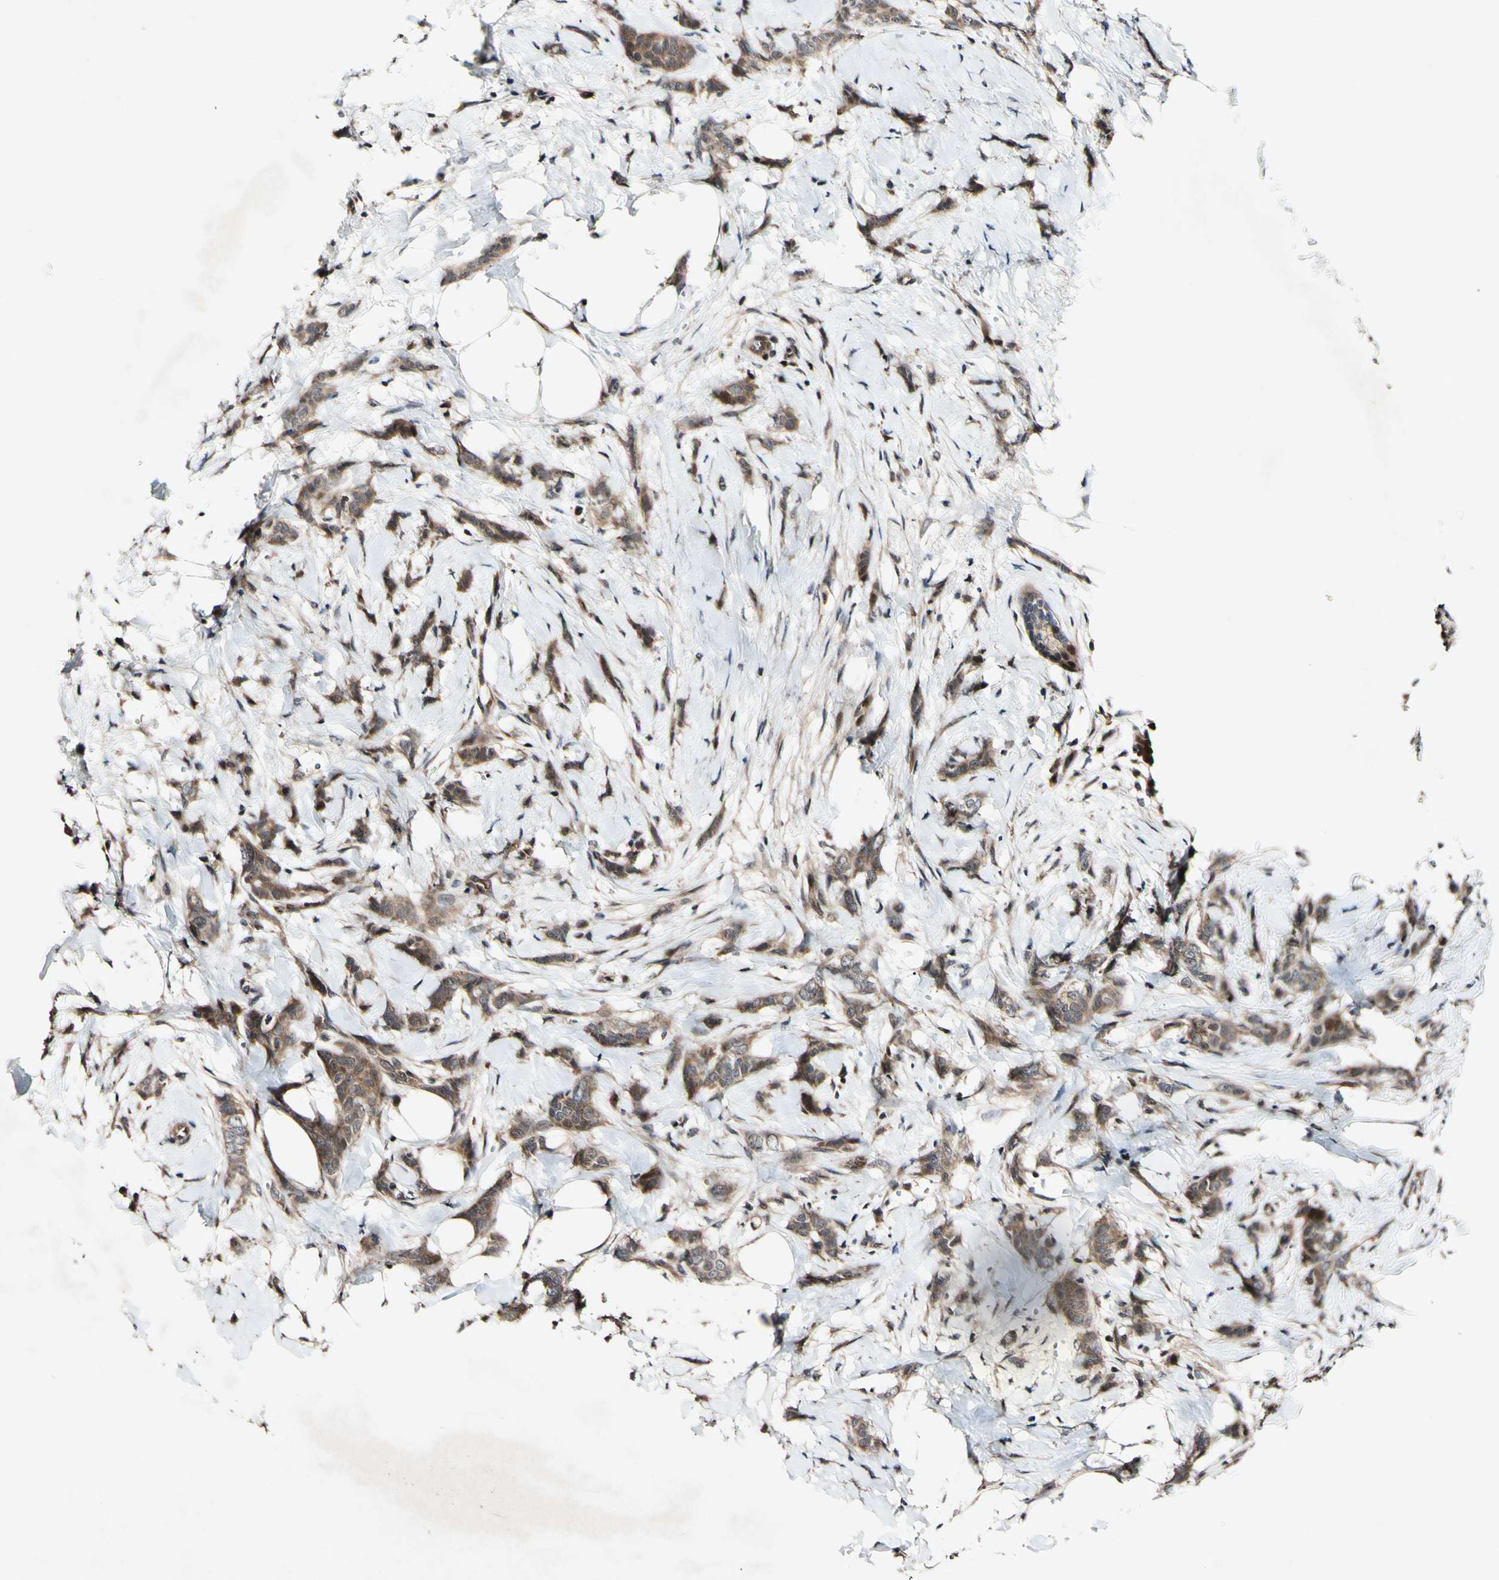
{"staining": {"intensity": "moderate", "quantity": ">75%", "location": "cytoplasmic/membranous"}, "tissue": "breast cancer", "cell_type": "Tumor cells", "image_type": "cancer", "snomed": [{"axis": "morphology", "description": "Lobular carcinoma, in situ"}, {"axis": "morphology", "description": "Lobular carcinoma"}, {"axis": "topography", "description": "Breast"}], "caption": "Breast cancer (lobular carcinoma) stained with a brown dye shows moderate cytoplasmic/membranous positive positivity in approximately >75% of tumor cells.", "gene": "CSNK1E", "patient": {"sex": "female", "age": 41}}